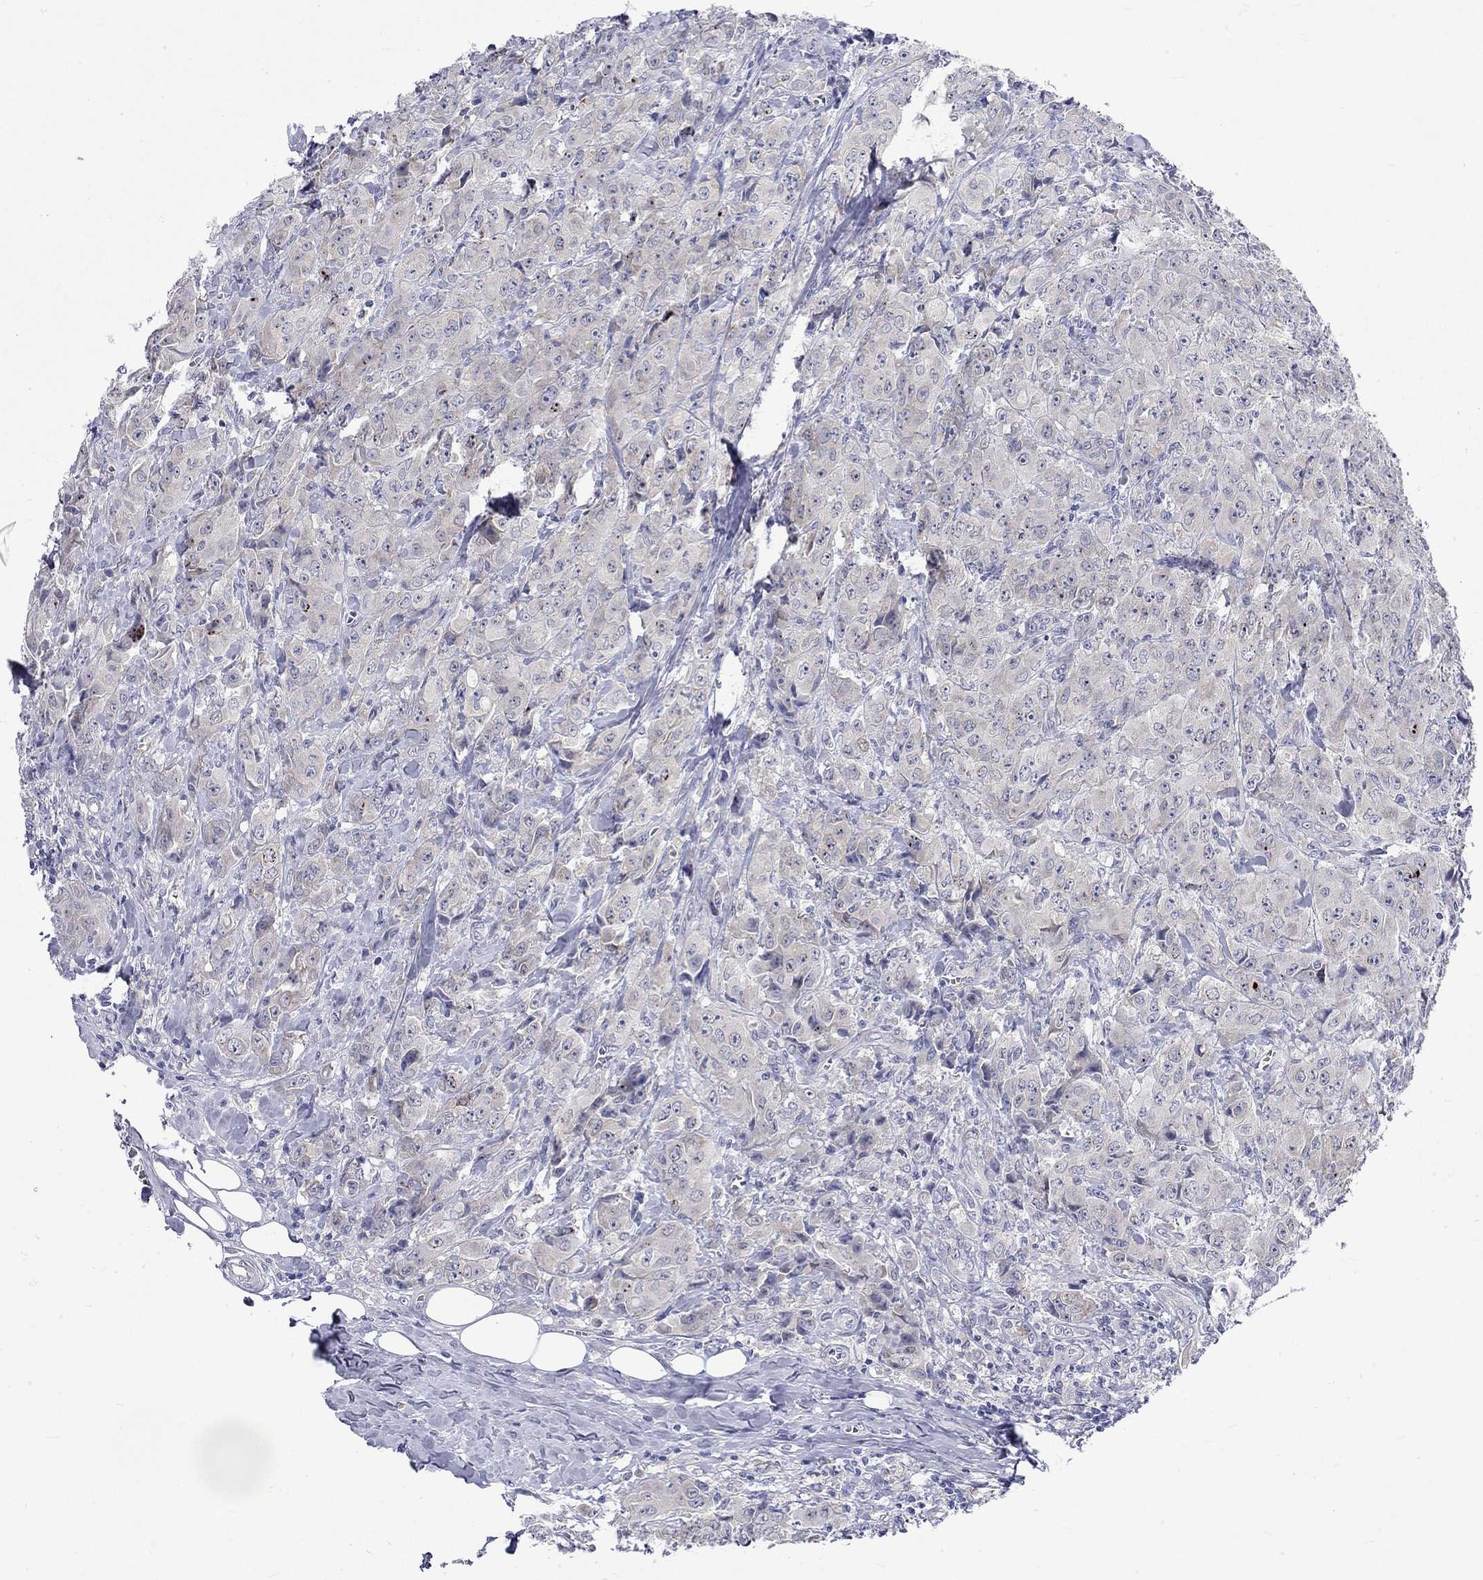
{"staining": {"intensity": "negative", "quantity": "none", "location": "none"}, "tissue": "breast cancer", "cell_type": "Tumor cells", "image_type": "cancer", "snomed": [{"axis": "morphology", "description": "Duct carcinoma"}, {"axis": "topography", "description": "Breast"}], "caption": "Breast invasive ductal carcinoma stained for a protein using IHC demonstrates no positivity tumor cells.", "gene": "CERS1", "patient": {"sex": "female", "age": 43}}